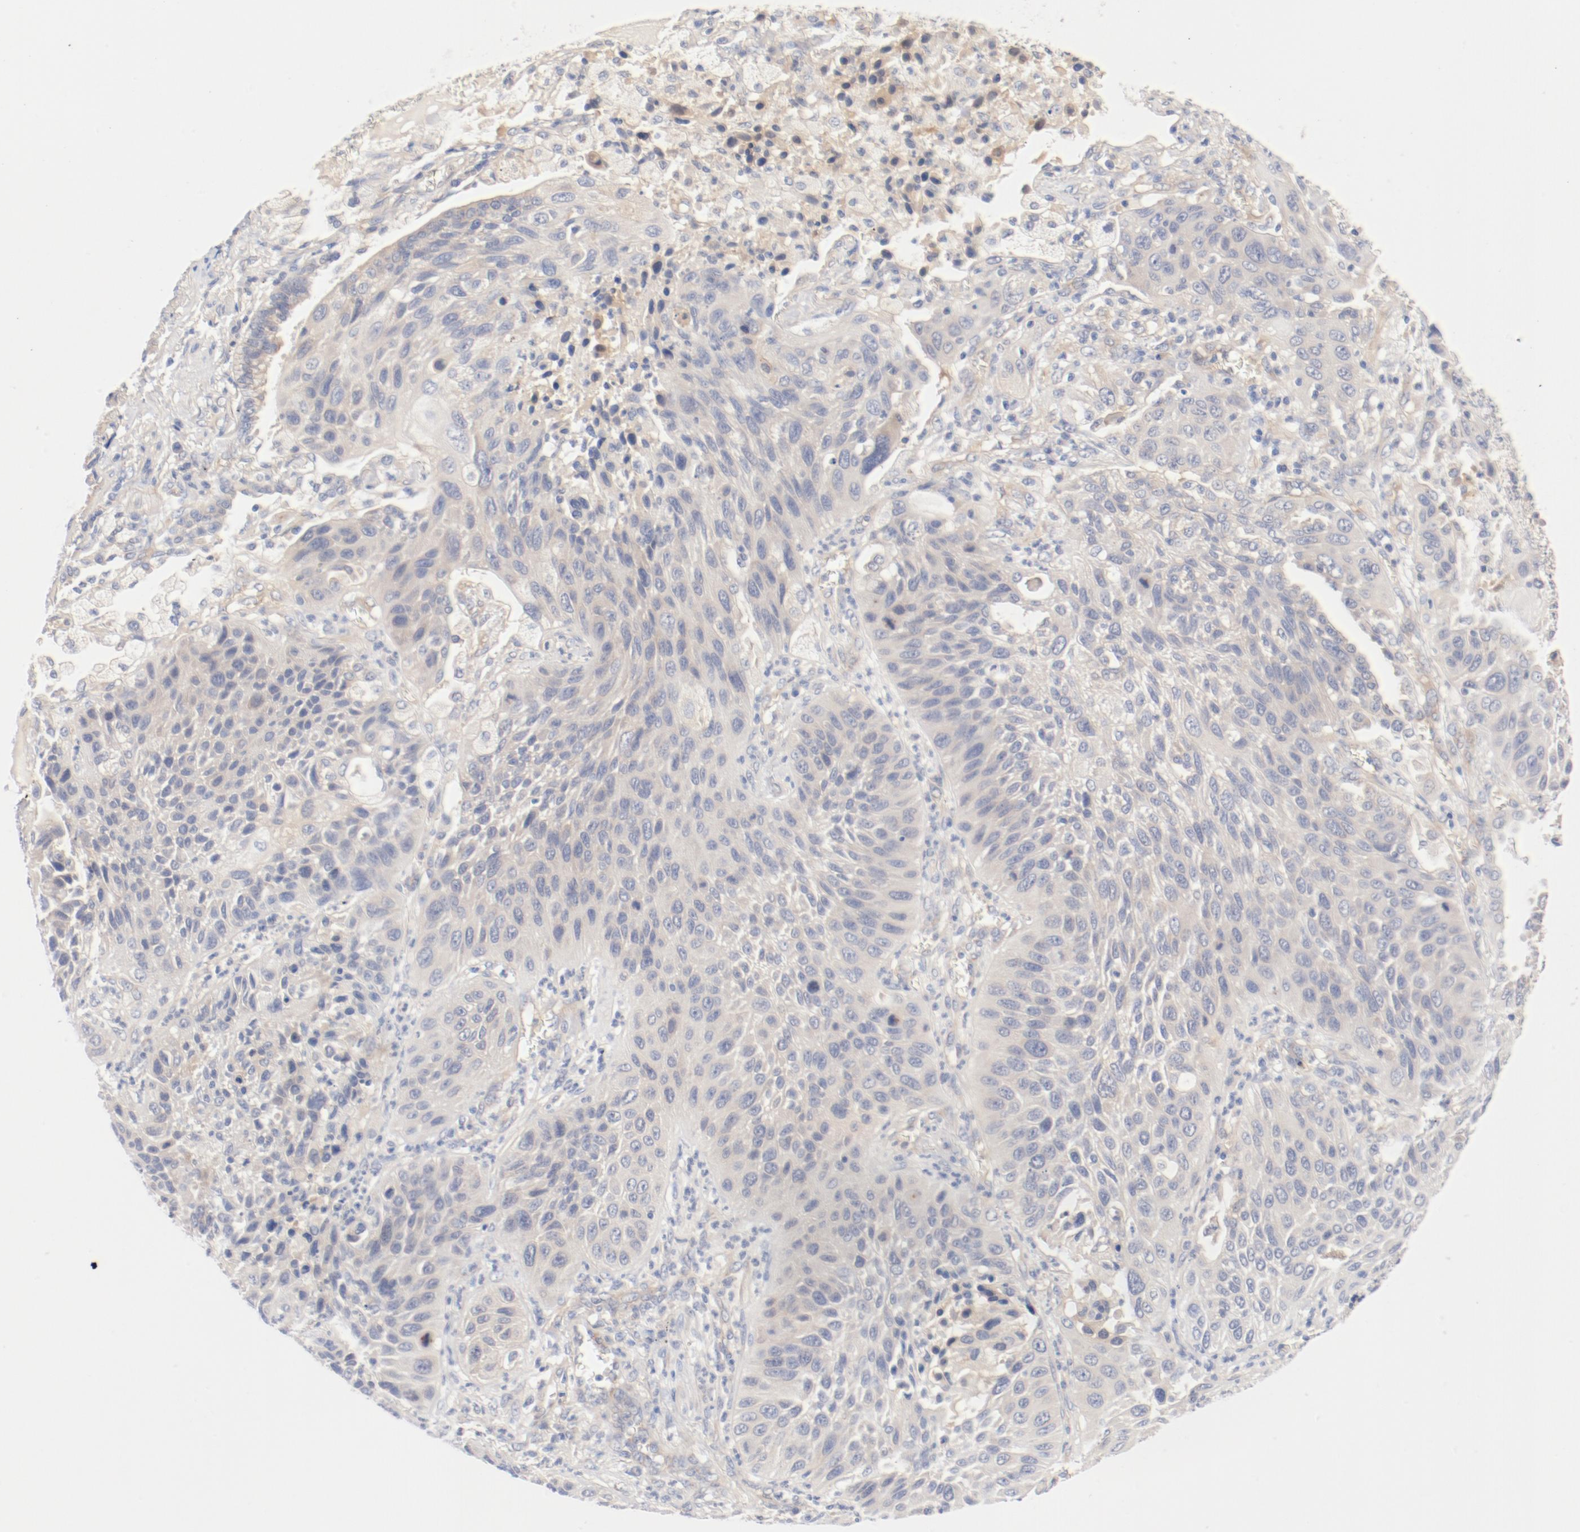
{"staining": {"intensity": "weak", "quantity": "25%-75%", "location": "cytoplasmic/membranous"}, "tissue": "lung cancer", "cell_type": "Tumor cells", "image_type": "cancer", "snomed": [{"axis": "morphology", "description": "Squamous cell carcinoma, NOS"}, {"axis": "topography", "description": "Lung"}], "caption": "Weak cytoplasmic/membranous expression is present in approximately 25%-75% of tumor cells in lung squamous cell carcinoma.", "gene": "DYNC1H1", "patient": {"sex": "female", "age": 76}}